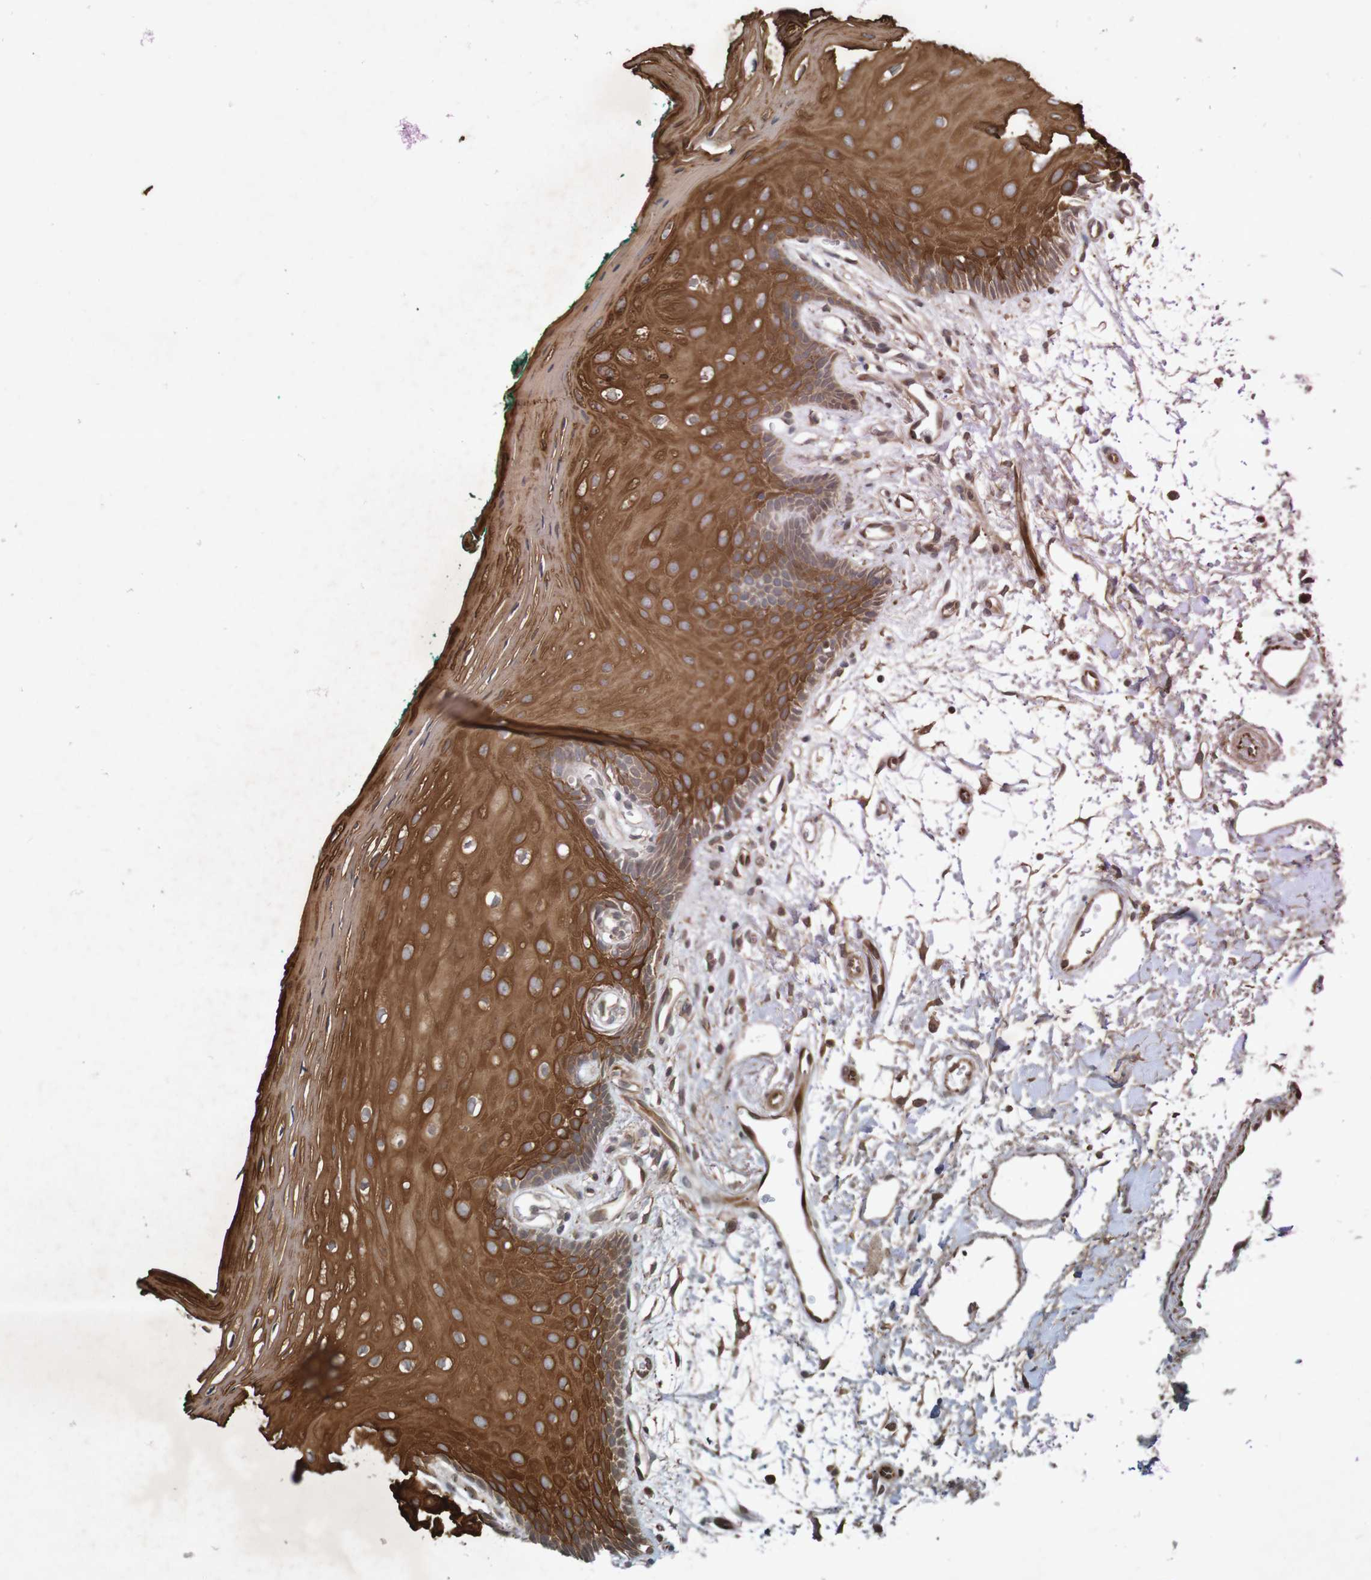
{"staining": {"intensity": "strong", "quantity": ">75%", "location": "cytoplasmic/membranous"}, "tissue": "oral mucosa", "cell_type": "Squamous epithelial cells", "image_type": "normal", "snomed": [{"axis": "morphology", "description": "Normal tissue, NOS"}, {"axis": "topography", "description": "Skeletal muscle"}, {"axis": "topography", "description": "Oral tissue"}, {"axis": "topography", "description": "Peripheral nerve tissue"}], "caption": "The photomicrograph shows a brown stain indicating the presence of a protein in the cytoplasmic/membranous of squamous epithelial cells in oral mucosa. The protein is shown in brown color, while the nuclei are stained blue.", "gene": "ARHGEF11", "patient": {"sex": "female", "age": 84}}